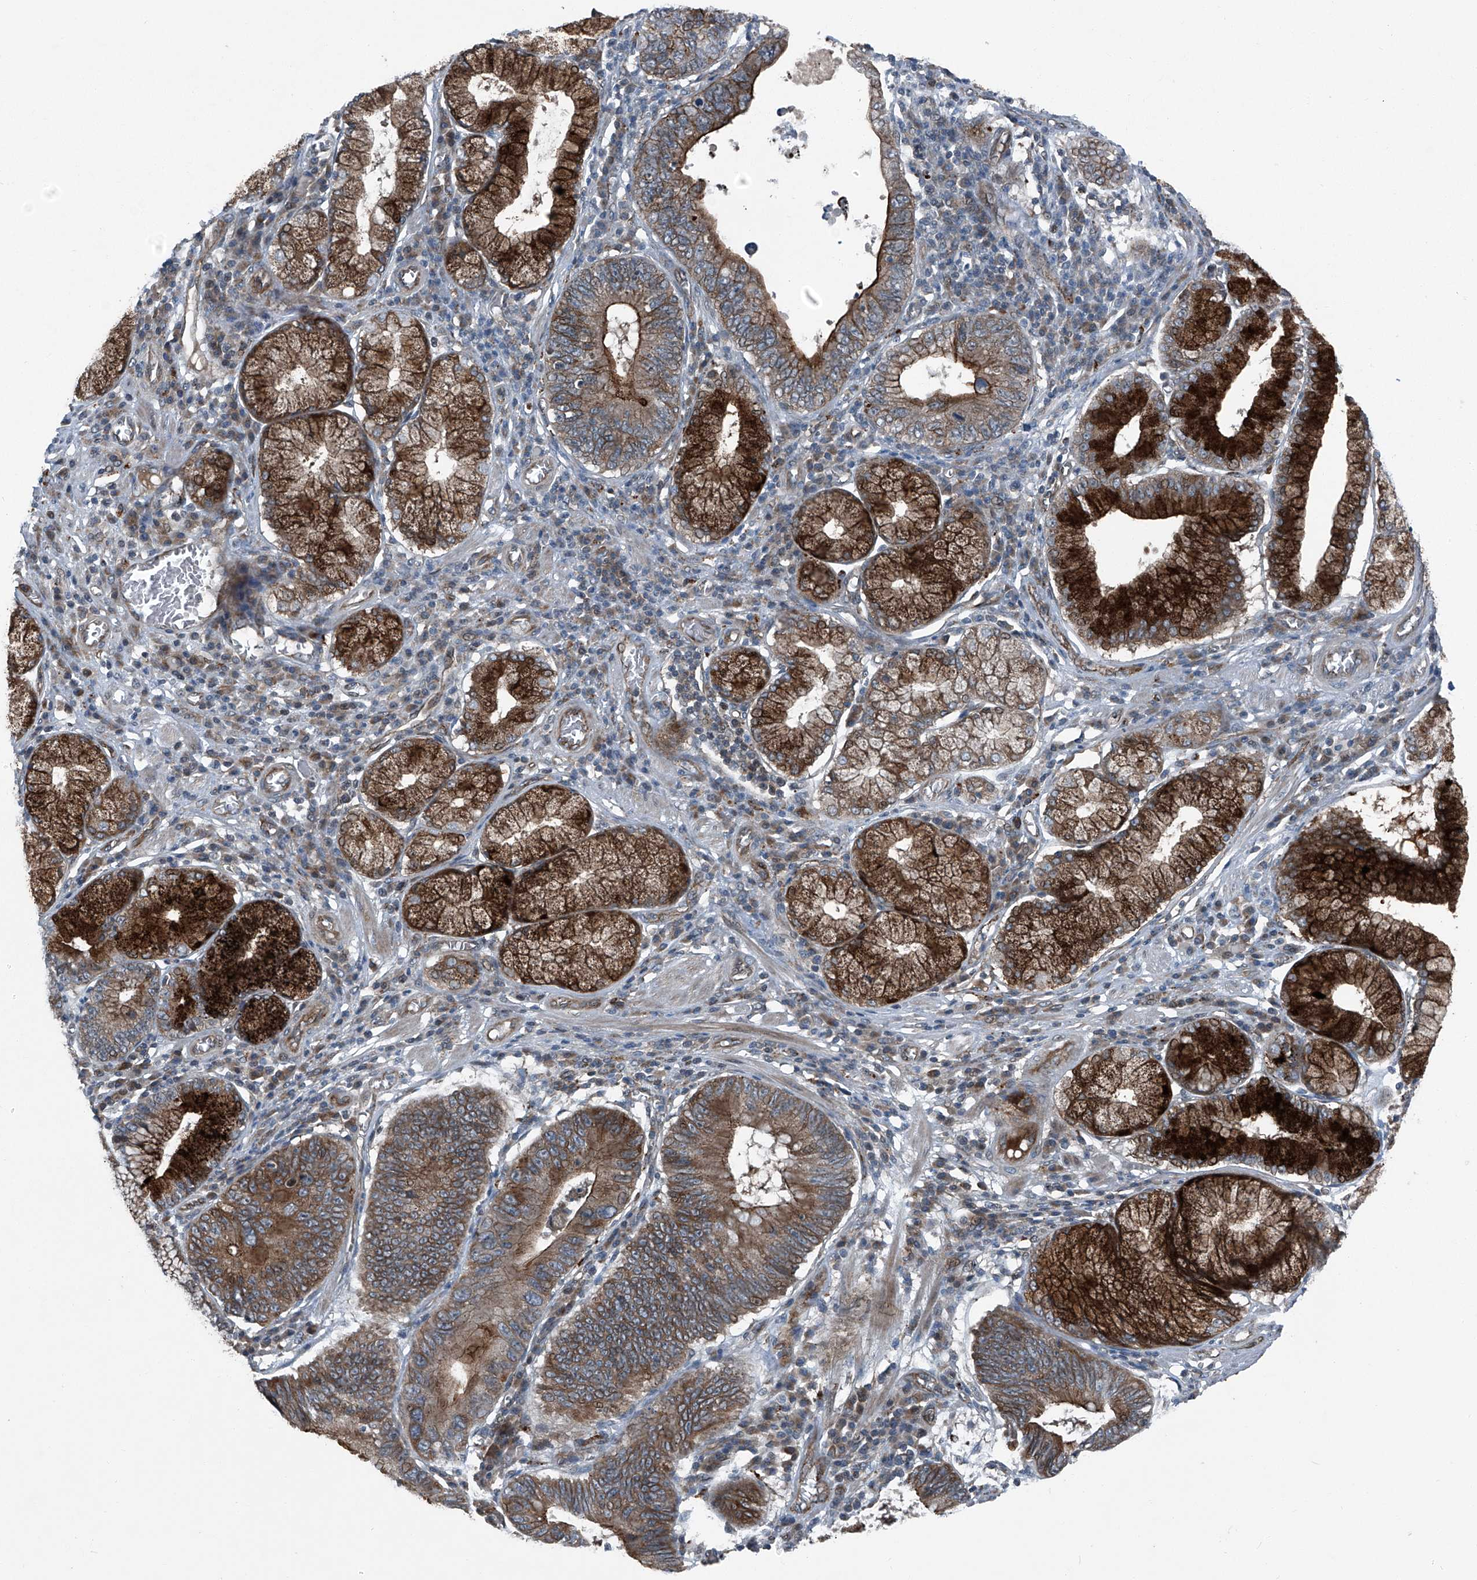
{"staining": {"intensity": "strong", "quantity": "25%-75%", "location": "cytoplasmic/membranous"}, "tissue": "stomach cancer", "cell_type": "Tumor cells", "image_type": "cancer", "snomed": [{"axis": "morphology", "description": "Adenocarcinoma, NOS"}, {"axis": "topography", "description": "Stomach"}], "caption": "This micrograph reveals IHC staining of adenocarcinoma (stomach), with high strong cytoplasmic/membranous expression in about 25%-75% of tumor cells.", "gene": "SENP2", "patient": {"sex": "male", "age": 59}}